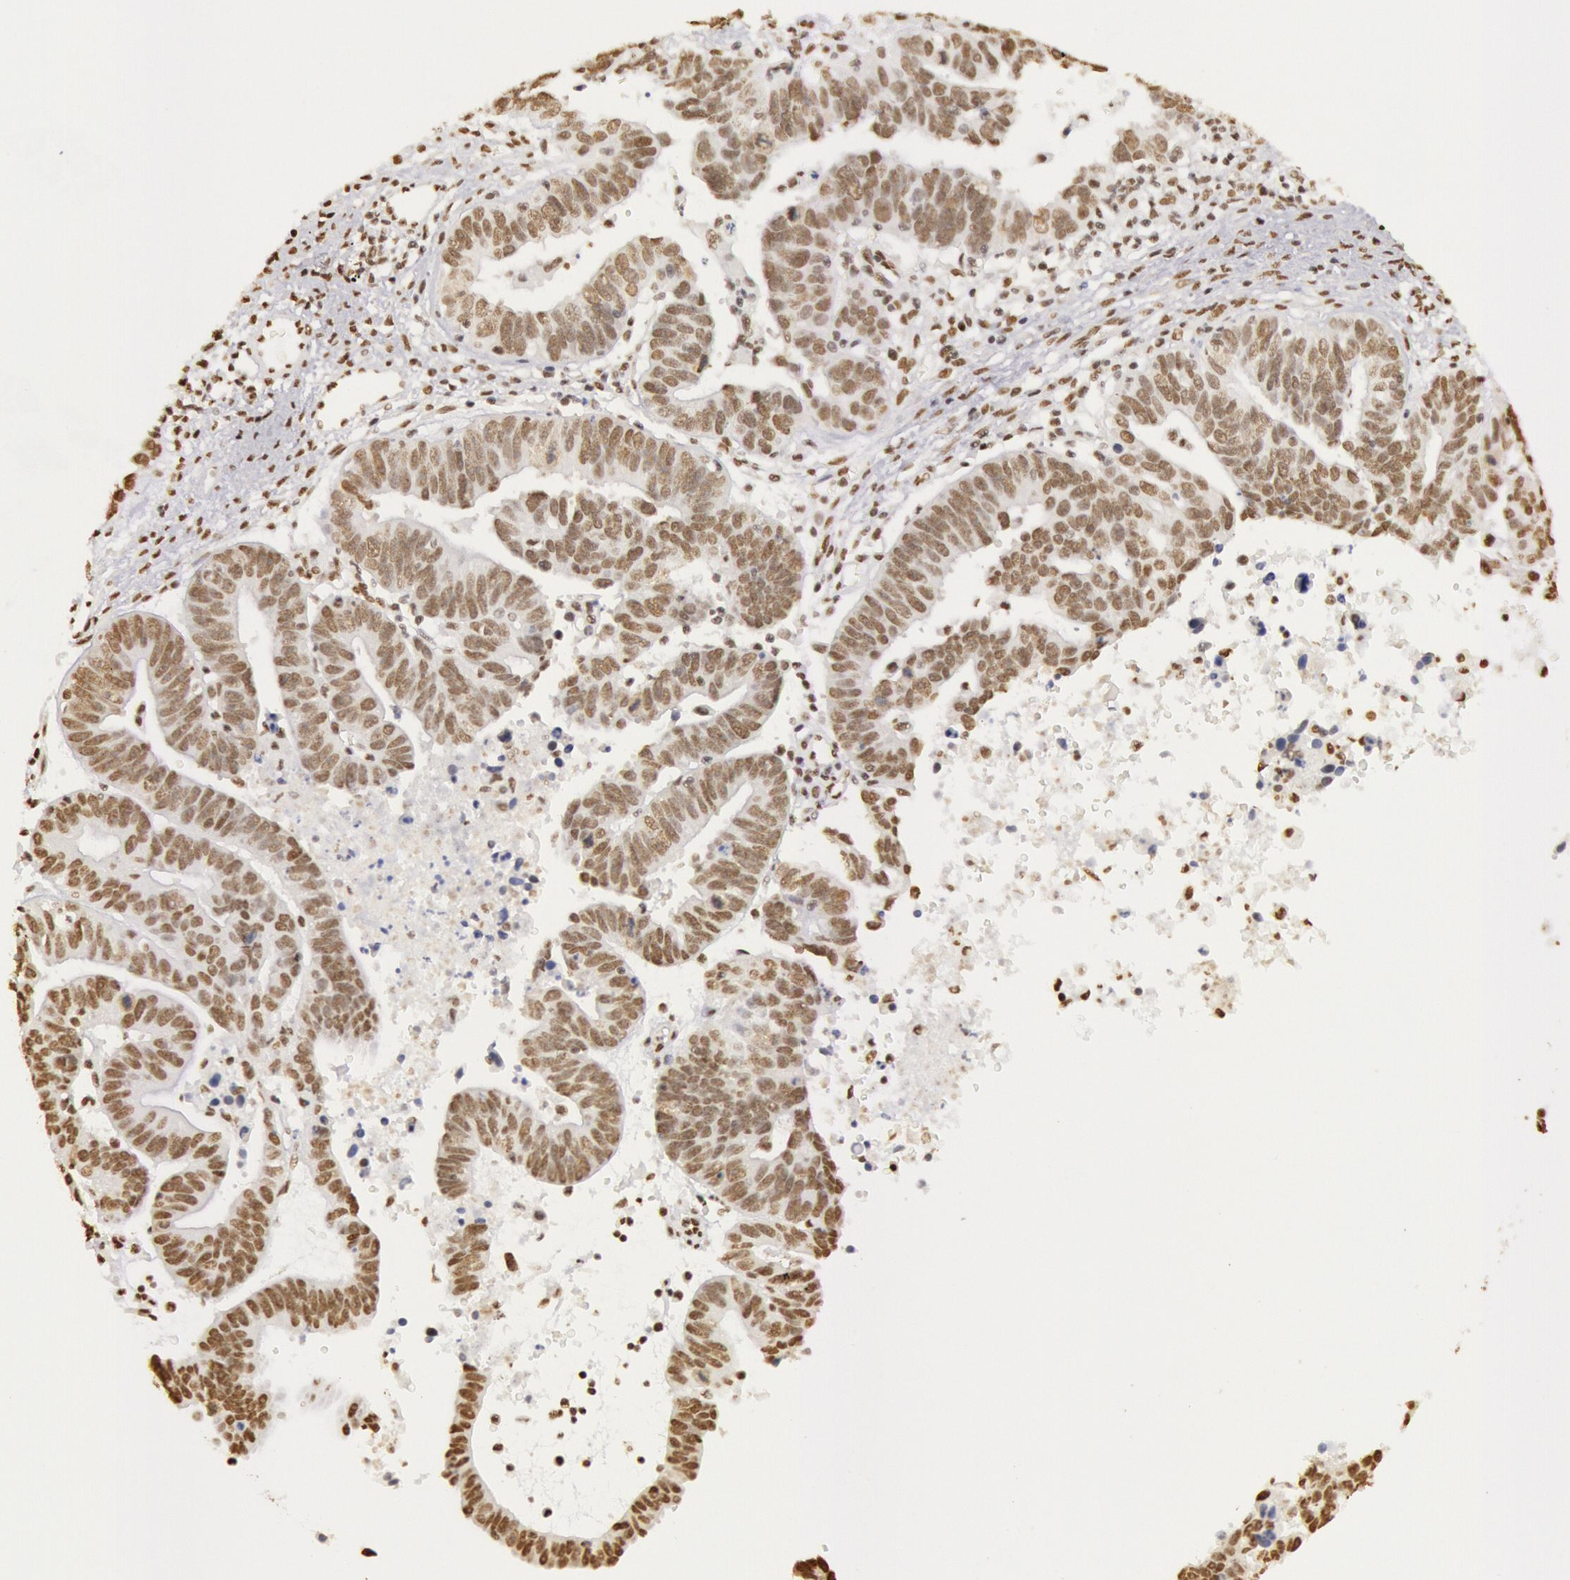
{"staining": {"intensity": "moderate", "quantity": ">75%", "location": "nuclear"}, "tissue": "ovarian cancer", "cell_type": "Tumor cells", "image_type": "cancer", "snomed": [{"axis": "morphology", "description": "Carcinoma, endometroid"}, {"axis": "morphology", "description": "Cystadenocarcinoma, serous, NOS"}, {"axis": "topography", "description": "Ovary"}], "caption": "Immunohistochemistry (IHC) of ovarian cancer demonstrates medium levels of moderate nuclear positivity in about >75% of tumor cells.", "gene": "HNRNPH2", "patient": {"sex": "female", "age": 45}}